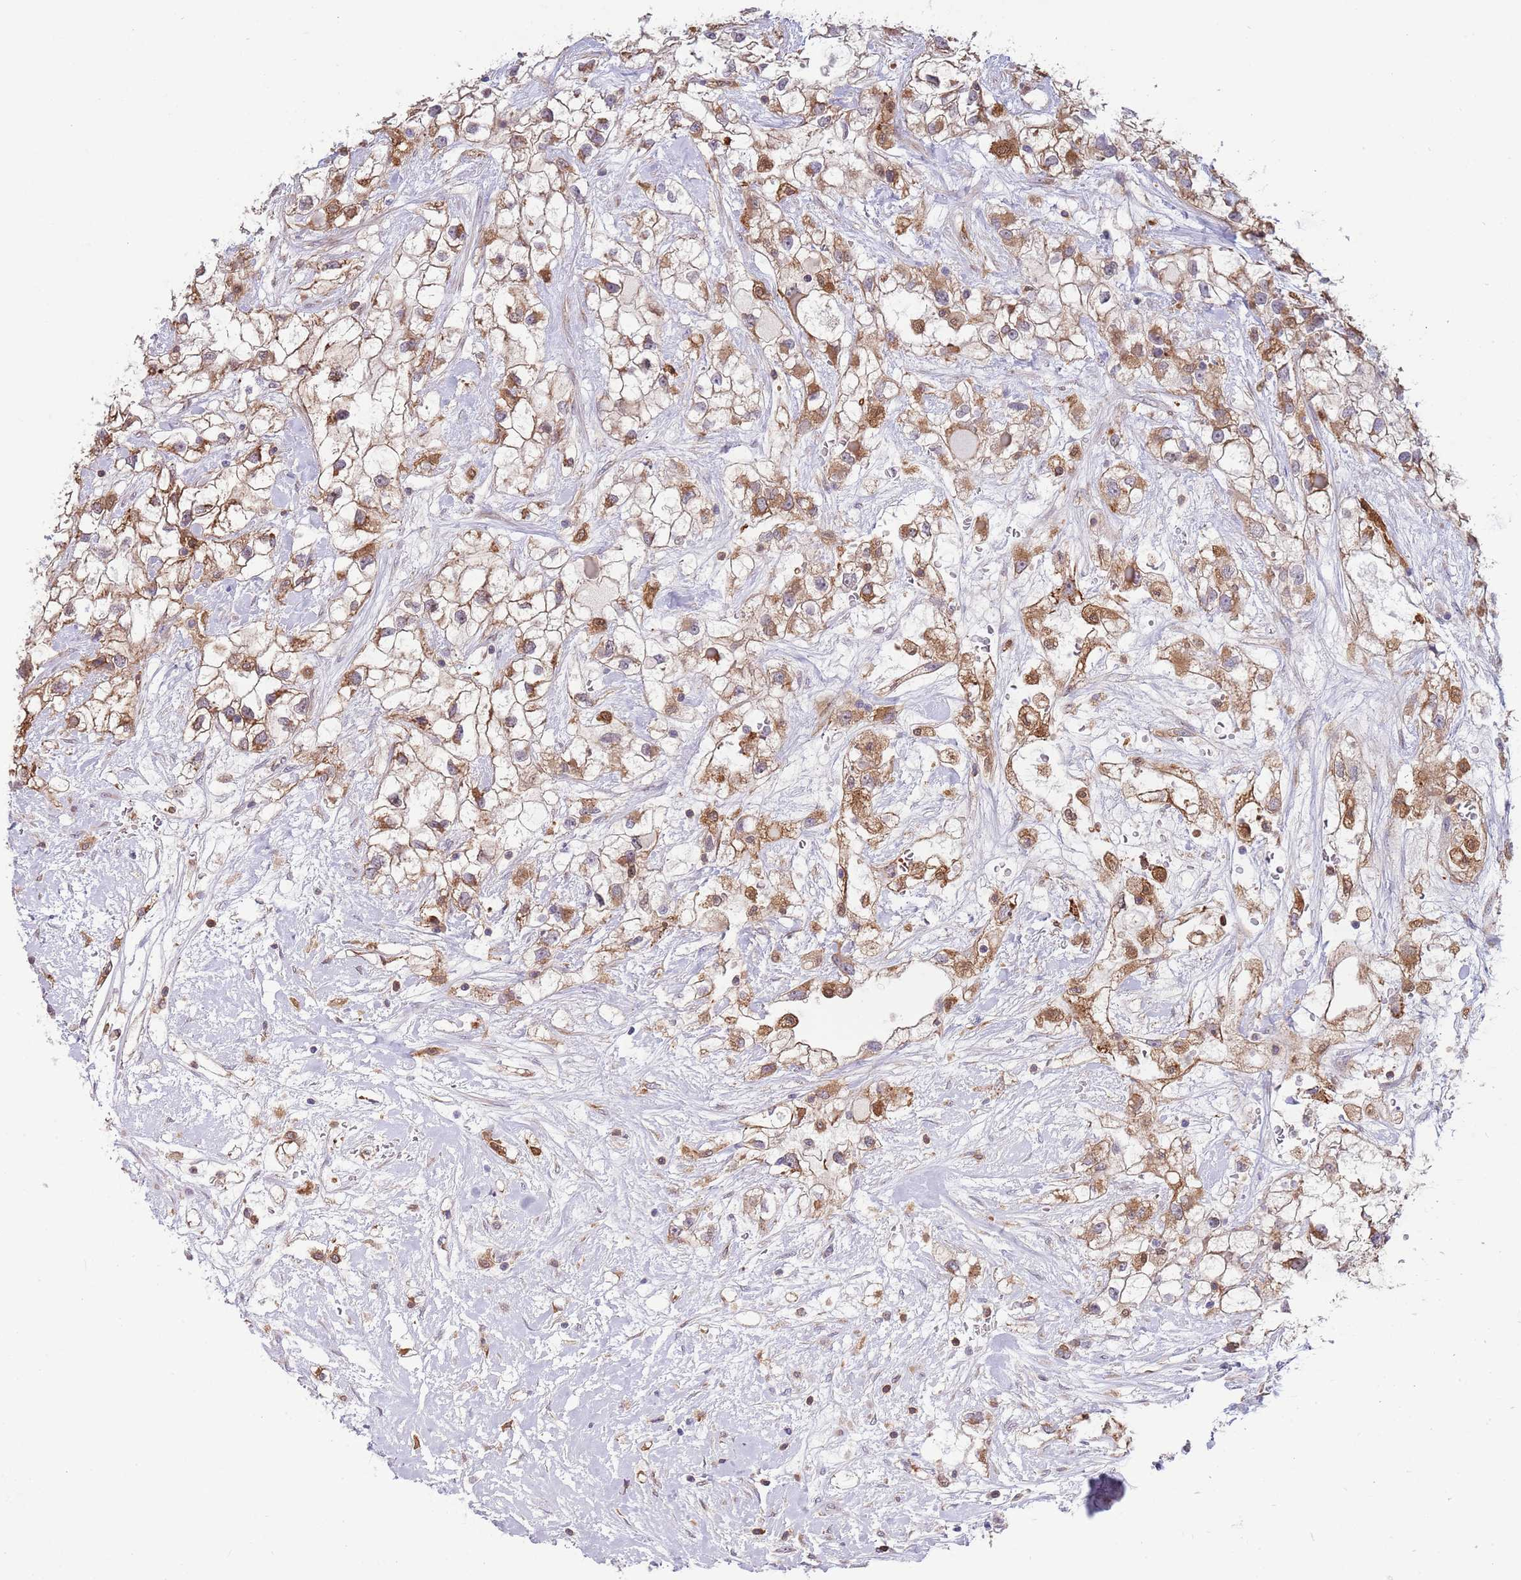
{"staining": {"intensity": "moderate", "quantity": ">75%", "location": "cytoplasmic/membranous"}, "tissue": "renal cancer", "cell_type": "Tumor cells", "image_type": "cancer", "snomed": [{"axis": "morphology", "description": "Adenocarcinoma, NOS"}, {"axis": "topography", "description": "Kidney"}], "caption": "A high-resolution photomicrograph shows immunohistochemistry staining of renal adenocarcinoma, which demonstrates moderate cytoplasmic/membranous staining in about >75% of tumor cells.", "gene": "CCNJL", "patient": {"sex": "male", "age": 59}}